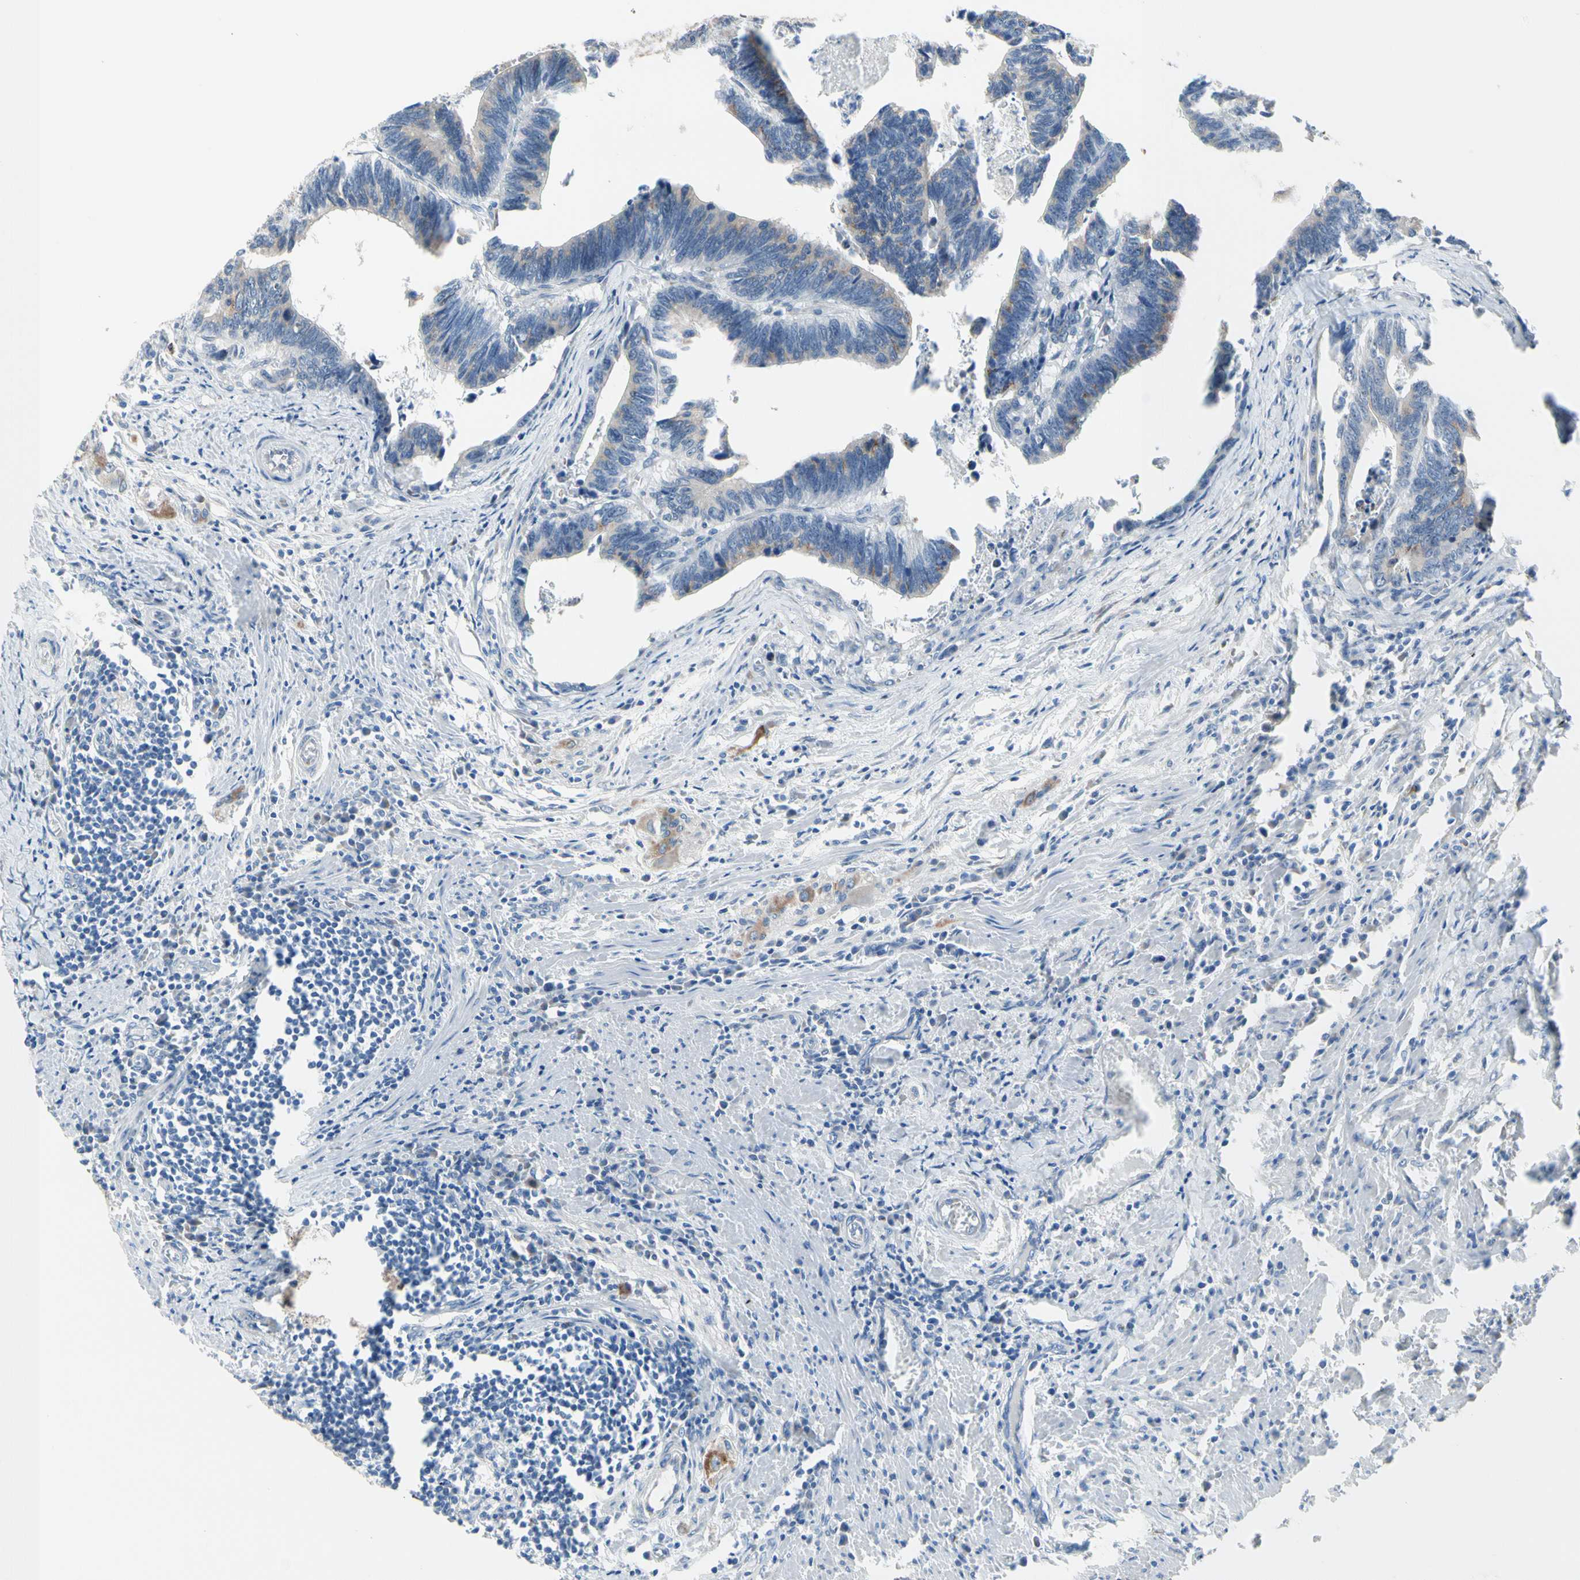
{"staining": {"intensity": "weak", "quantity": ">75%", "location": "cytoplasmic/membranous"}, "tissue": "colorectal cancer", "cell_type": "Tumor cells", "image_type": "cancer", "snomed": [{"axis": "morphology", "description": "Adenocarcinoma, NOS"}, {"axis": "topography", "description": "Colon"}], "caption": "Colorectal cancer stained with DAB immunohistochemistry demonstrates low levels of weak cytoplasmic/membranous positivity in approximately >75% of tumor cells. Immunohistochemistry stains the protein of interest in brown and the nuclei are stained blue.", "gene": "TMED7", "patient": {"sex": "male", "age": 72}}